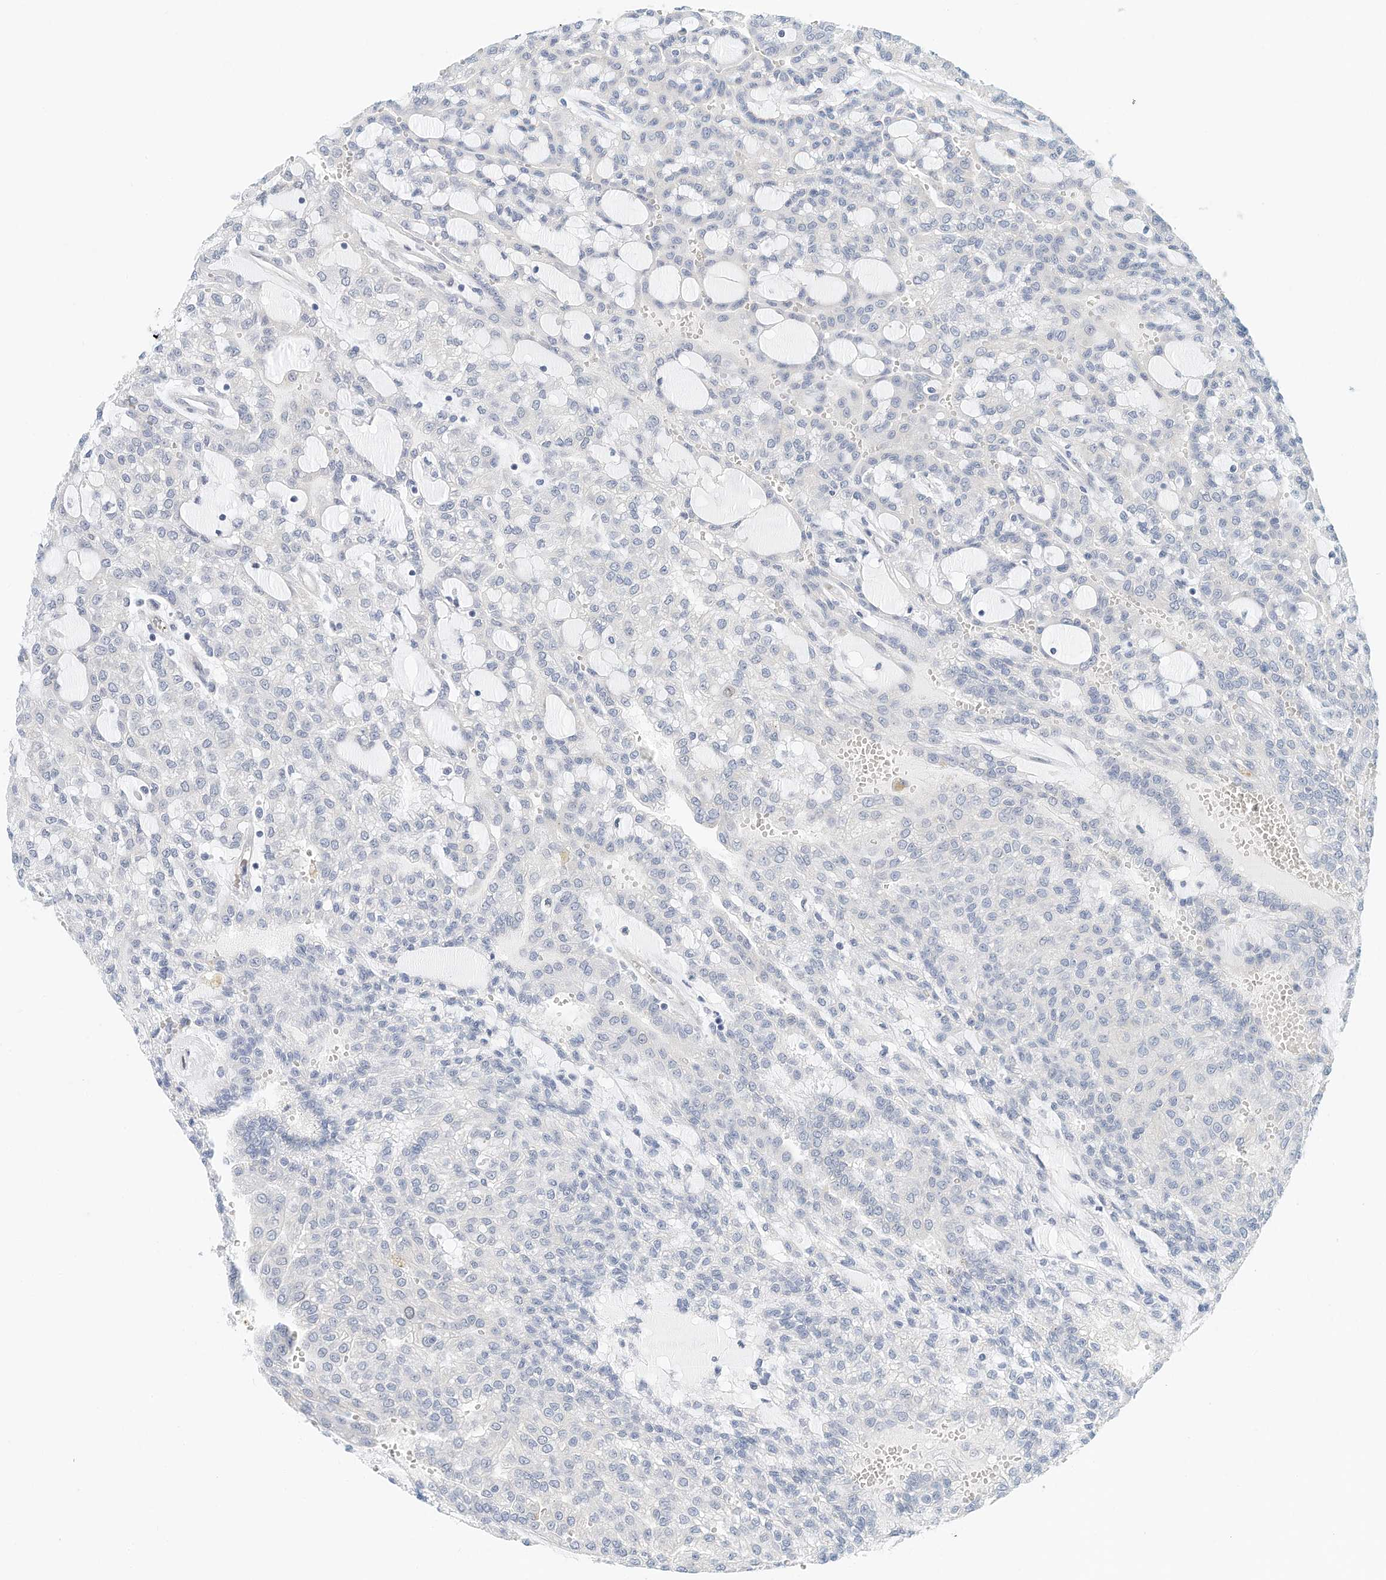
{"staining": {"intensity": "negative", "quantity": "none", "location": "none"}, "tissue": "renal cancer", "cell_type": "Tumor cells", "image_type": "cancer", "snomed": [{"axis": "morphology", "description": "Adenocarcinoma, NOS"}, {"axis": "topography", "description": "Kidney"}], "caption": "Immunohistochemistry histopathology image of neoplastic tissue: renal cancer (adenocarcinoma) stained with DAB (3,3'-diaminobenzidine) demonstrates no significant protein positivity in tumor cells.", "gene": "ARHGAP28", "patient": {"sex": "male", "age": 63}}